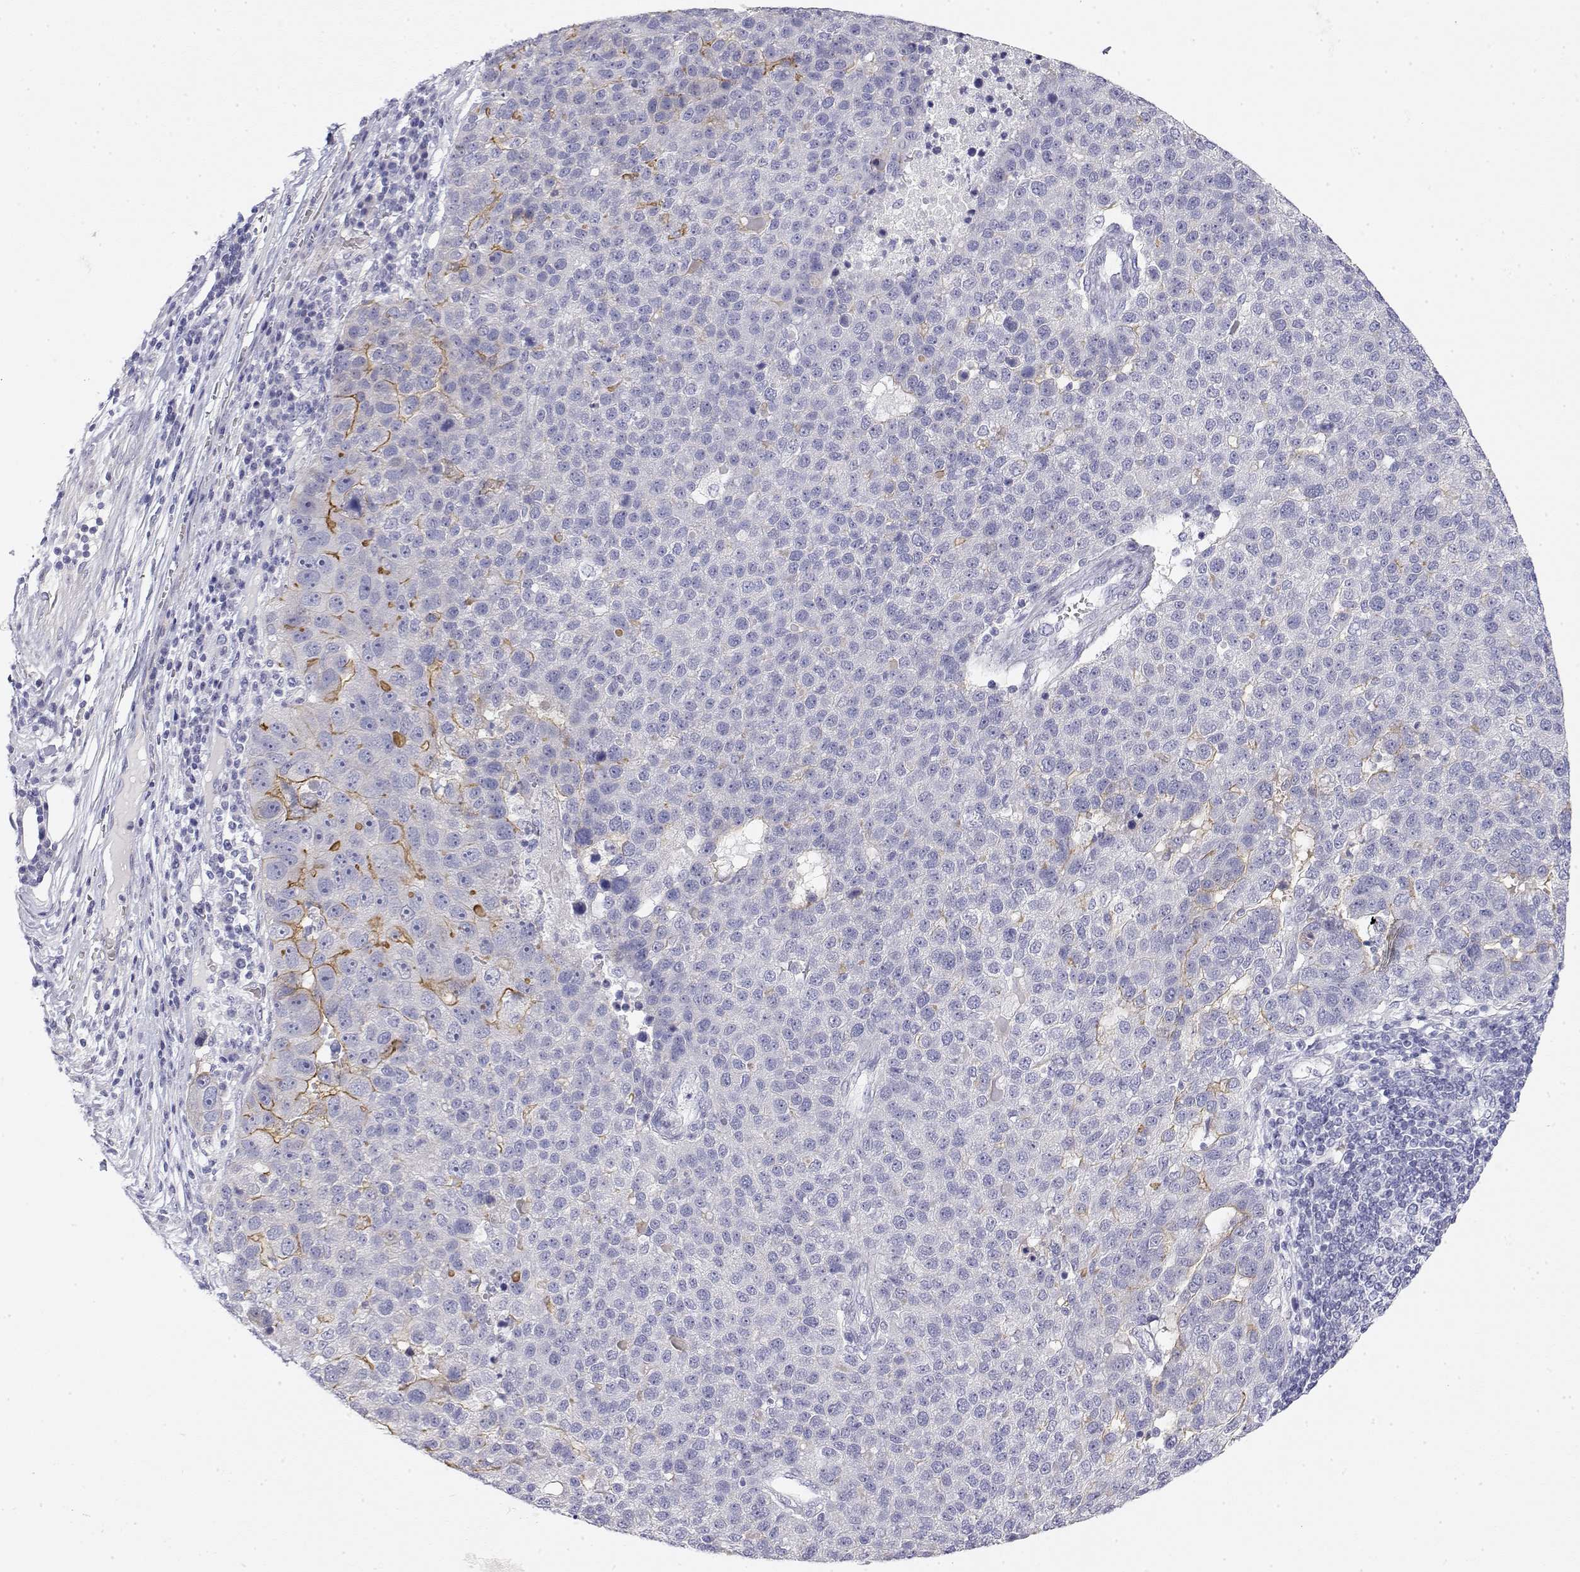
{"staining": {"intensity": "moderate", "quantity": "<25%", "location": "cytoplasmic/membranous"}, "tissue": "pancreatic cancer", "cell_type": "Tumor cells", "image_type": "cancer", "snomed": [{"axis": "morphology", "description": "Adenocarcinoma, NOS"}, {"axis": "topography", "description": "Pancreas"}], "caption": "This micrograph demonstrates adenocarcinoma (pancreatic) stained with immunohistochemistry to label a protein in brown. The cytoplasmic/membranous of tumor cells show moderate positivity for the protein. Nuclei are counter-stained blue.", "gene": "MISP", "patient": {"sex": "female", "age": 61}}